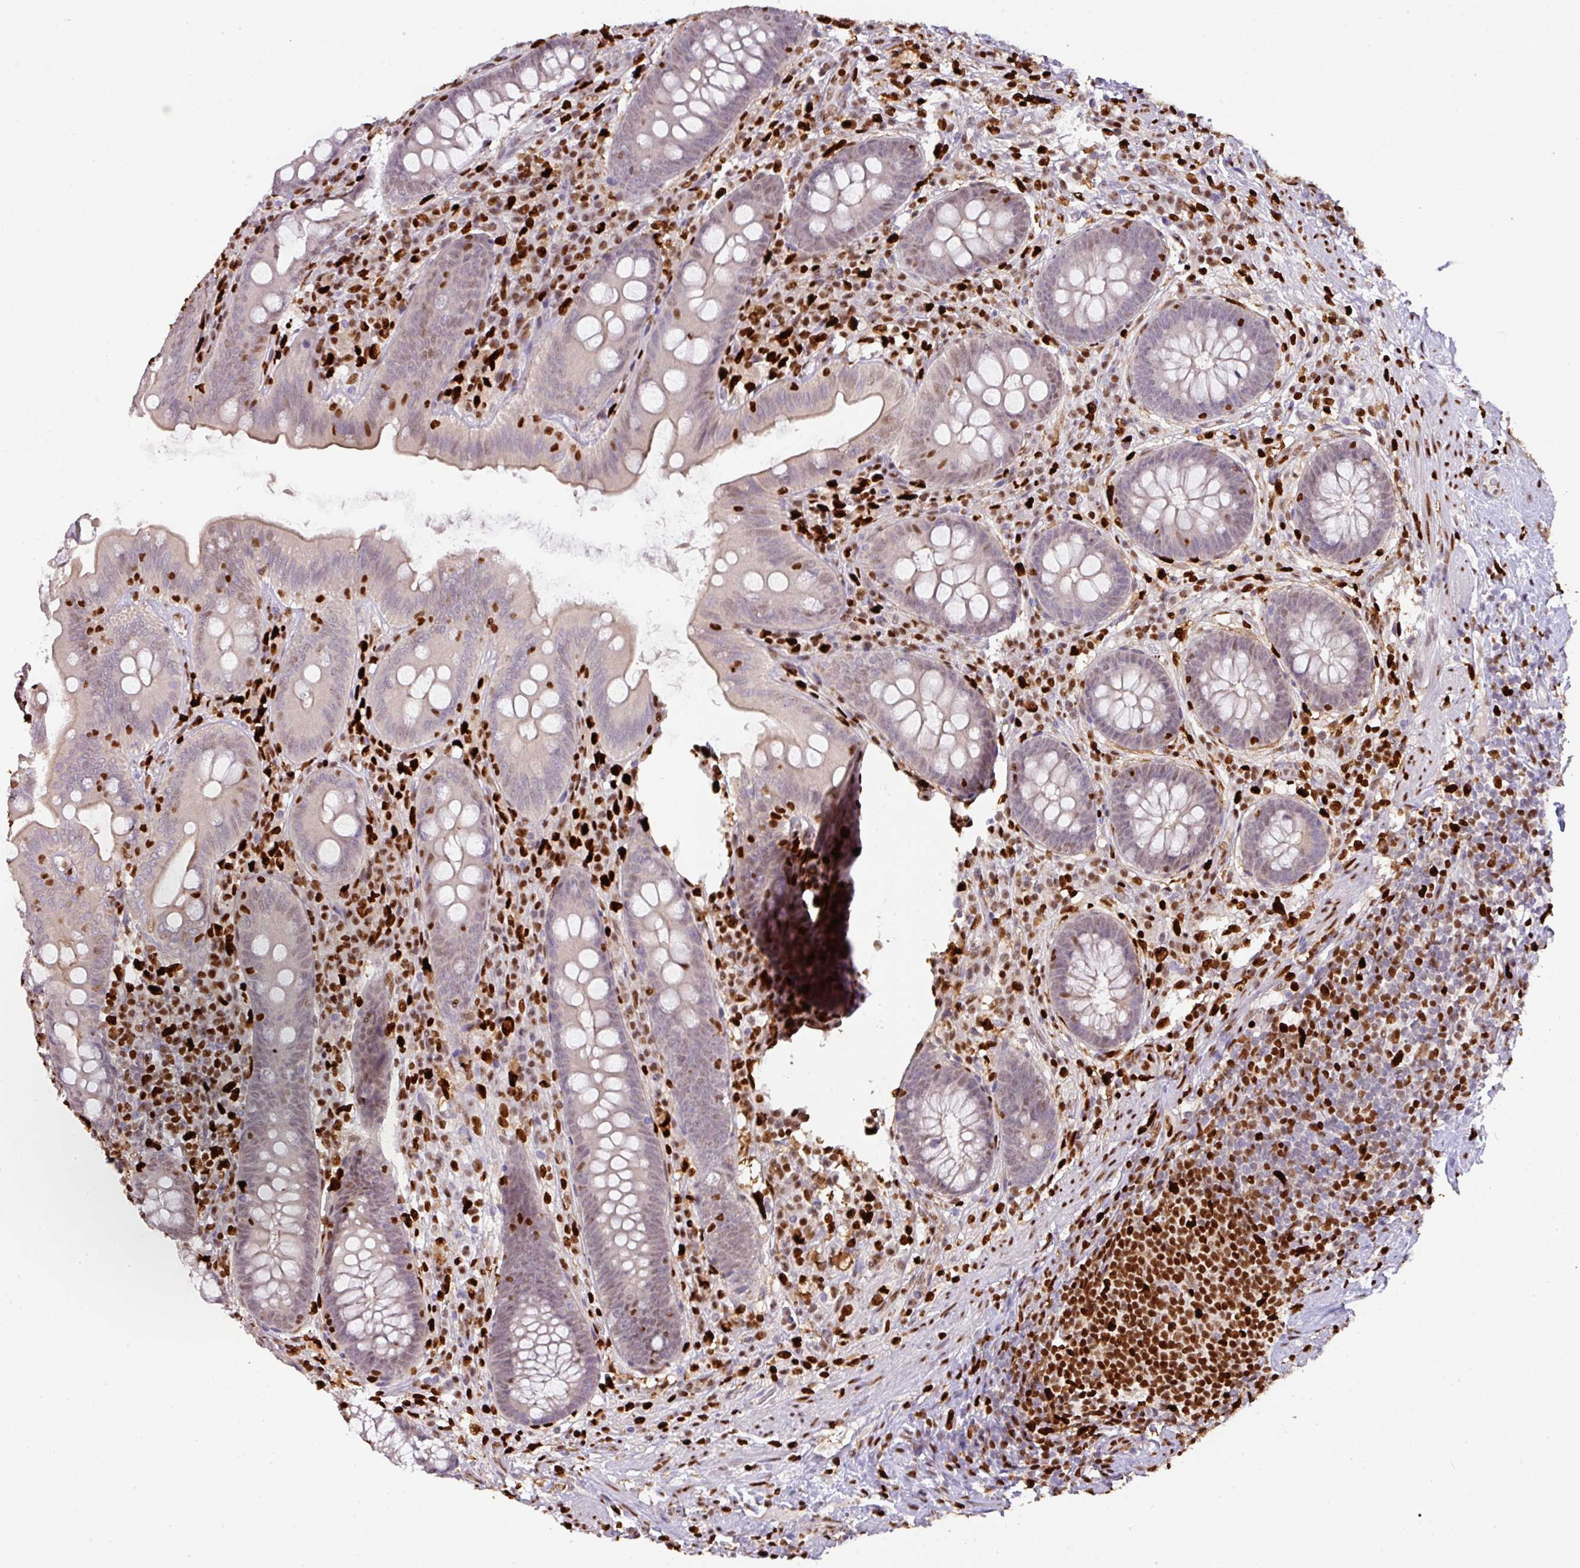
{"staining": {"intensity": "moderate", "quantity": "25%-75%", "location": "nuclear"}, "tissue": "appendix", "cell_type": "Glandular cells", "image_type": "normal", "snomed": [{"axis": "morphology", "description": "Normal tissue, NOS"}, {"axis": "topography", "description": "Appendix"}], "caption": "The micrograph displays immunohistochemical staining of unremarkable appendix. There is moderate nuclear positivity is present in approximately 25%-75% of glandular cells. Immunohistochemistry stains the protein in brown and the nuclei are stained blue.", "gene": "SAMHD1", "patient": {"sex": "male", "age": 71}}